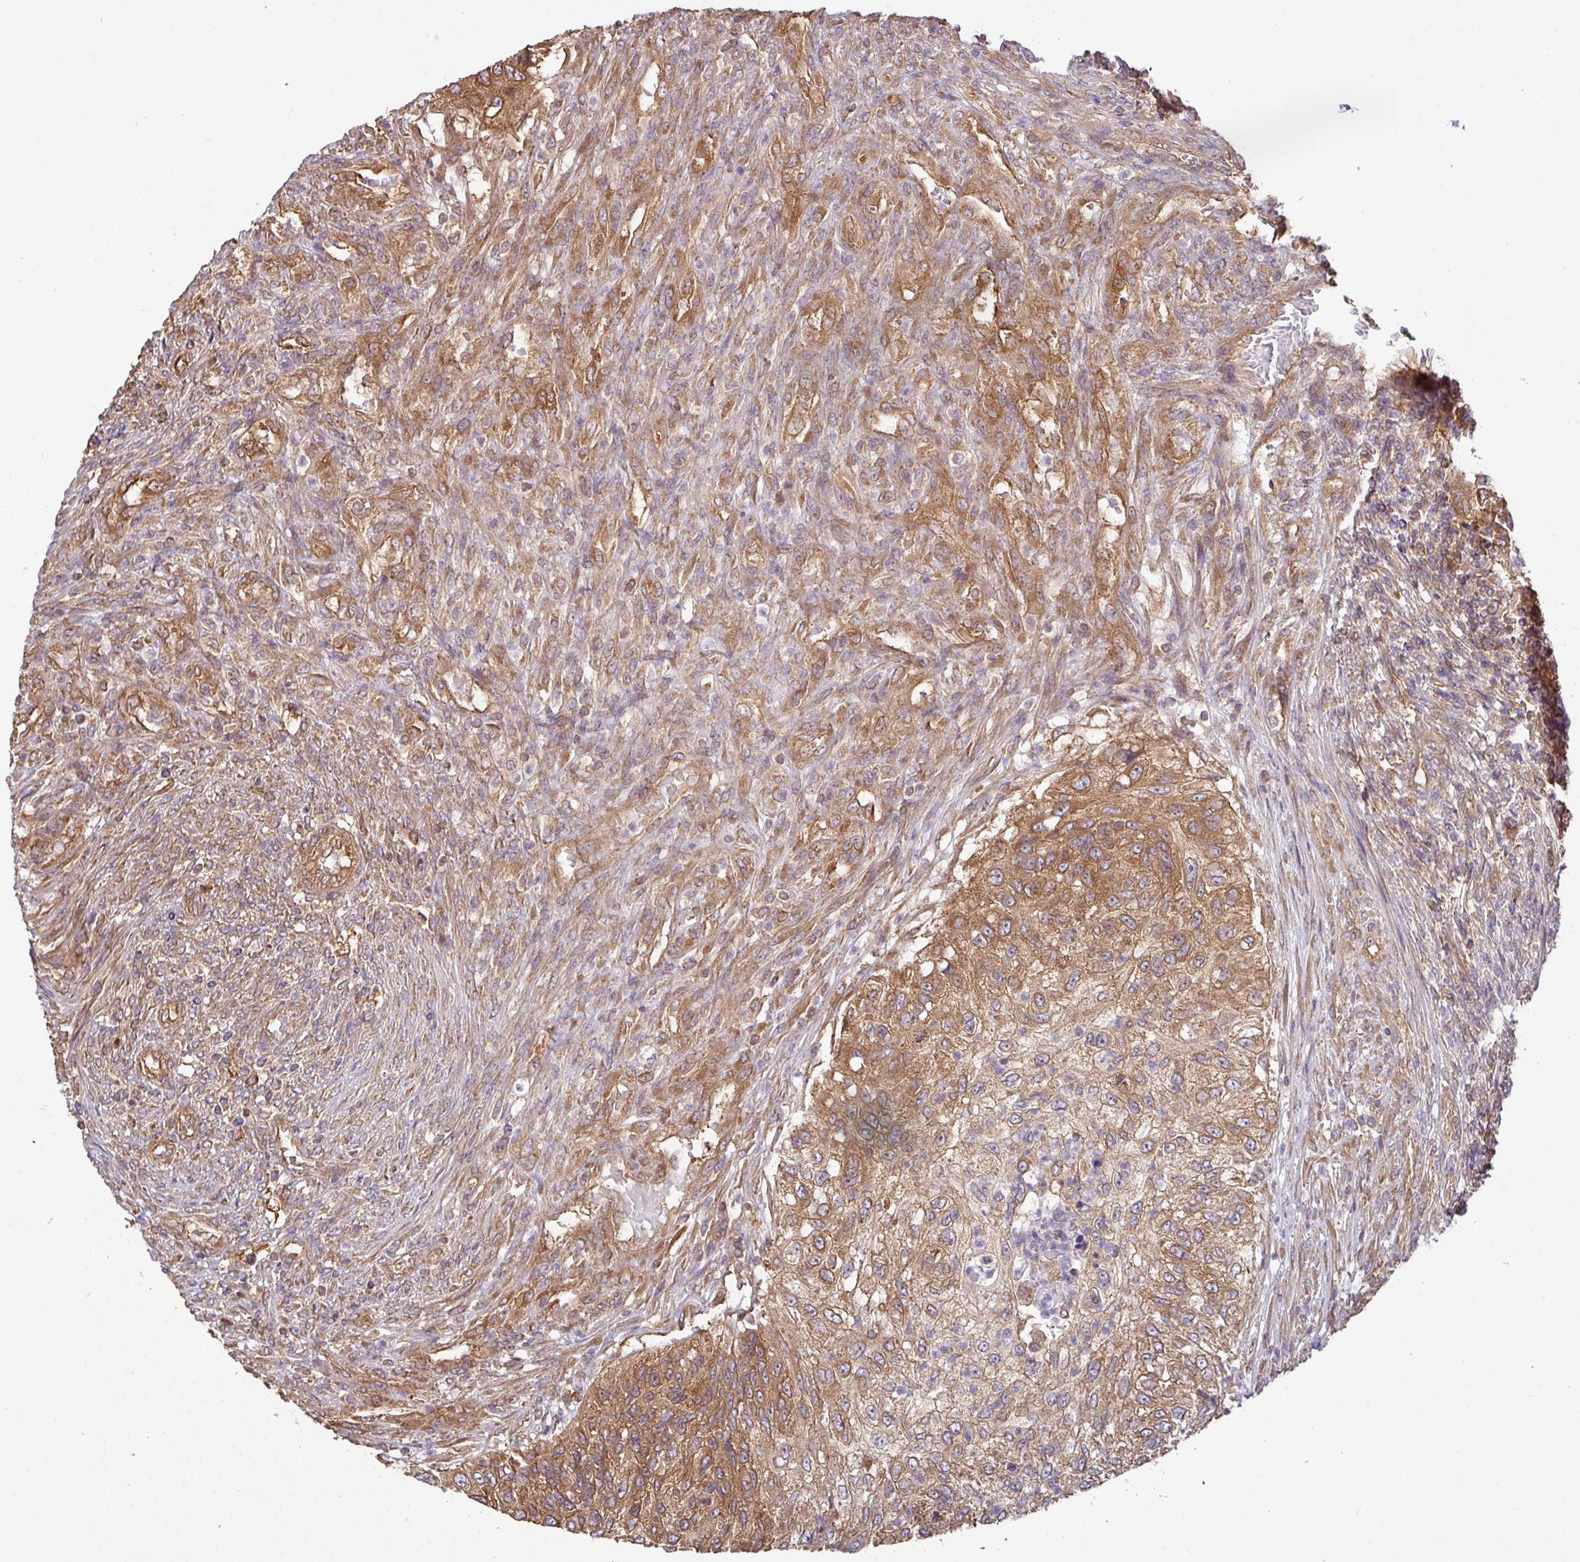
{"staining": {"intensity": "moderate", "quantity": ">75%", "location": "cytoplasmic/membranous,nuclear"}, "tissue": "urothelial cancer", "cell_type": "Tumor cells", "image_type": "cancer", "snomed": [{"axis": "morphology", "description": "Urothelial carcinoma, High grade"}, {"axis": "topography", "description": "Urinary bladder"}], "caption": "Protein analysis of high-grade urothelial carcinoma tissue exhibits moderate cytoplasmic/membranous and nuclear expression in about >75% of tumor cells. The staining is performed using DAB (3,3'-diaminobenzidine) brown chromogen to label protein expression. The nuclei are counter-stained blue using hematoxylin.", "gene": "GSPT1", "patient": {"sex": "female", "age": 60}}